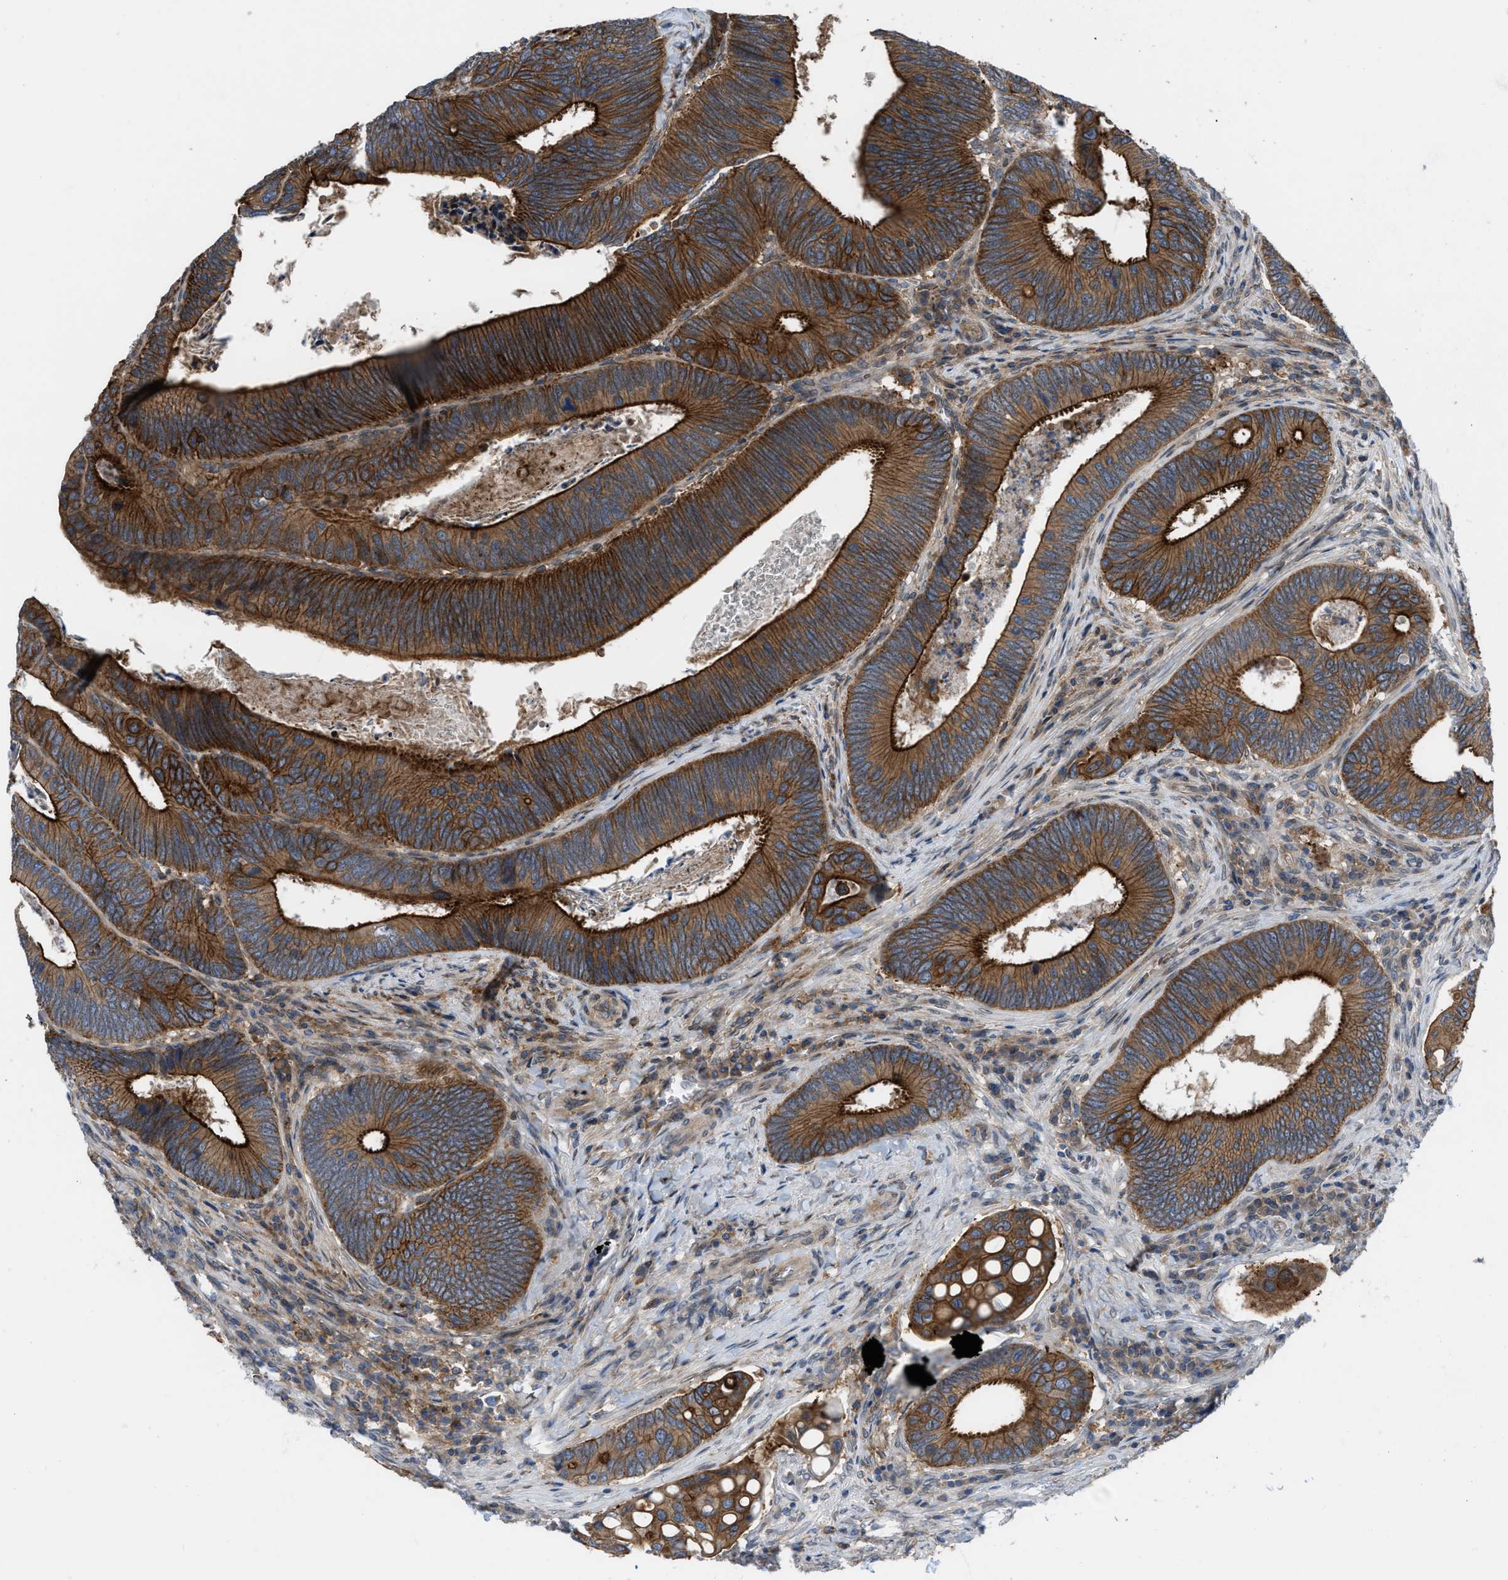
{"staining": {"intensity": "strong", "quantity": ">75%", "location": "cytoplasmic/membranous"}, "tissue": "colorectal cancer", "cell_type": "Tumor cells", "image_type": "cancer", "snomed": [{"axis": "morphology", "description": "Inflammation, NOS"}, {"axis": "morphology", "description": "Adenocarcinoma, NOS"}, {"axis": "topography", "description": "Colon"}], "caption": "IHC histopathology image of neoplastic tissue: human colorectal cancer stained using IHC shows high levels of strong protein expression localized specifically in the cytoplasmic/membranous of tumor cells, appearing as a cytoplasmic/membranous brown color.", "gene": "MYO18A", "patient": {"sex": "male", "age": 72}}